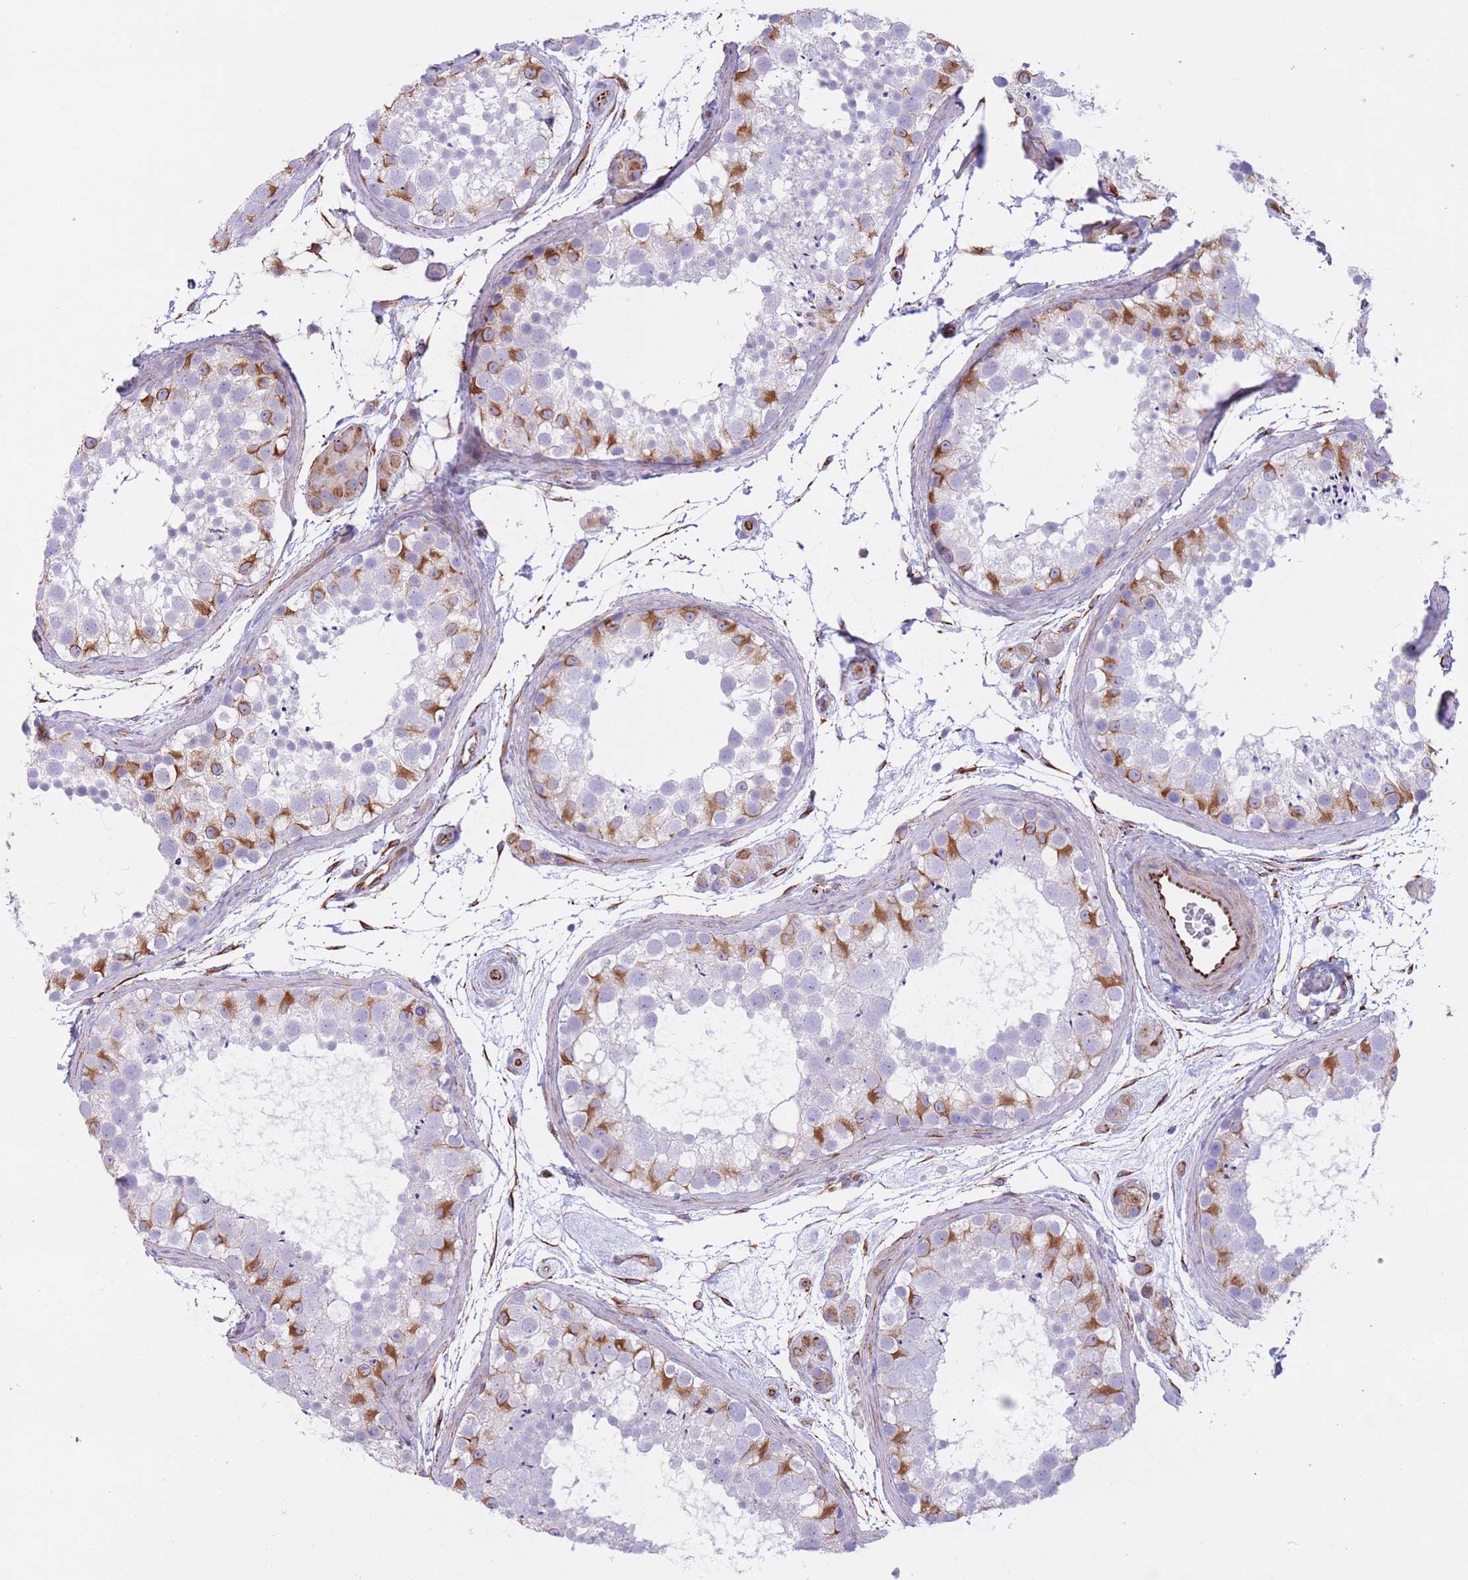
{"staining": {"intensity": "strong", "quantity": "<25%", "location": "cytoplasmic/membranous"}, "tissue": "testis", "cell_type": "Cells in seminiferous ducts", "image_type": "normal", "snomed": [{"axis": "morphology", "description": "Normal tissue, NOS"}, {"axis": "topography", "description": "Testis"}], "caption": "Protein analysis of benign testis demonstrates strong cytoplasmic/membranous expression in approximately <25% of cells in seminiferous ducts.", "gene": "ATP5MF", "patient": {"sex": "male", "age": 41}}